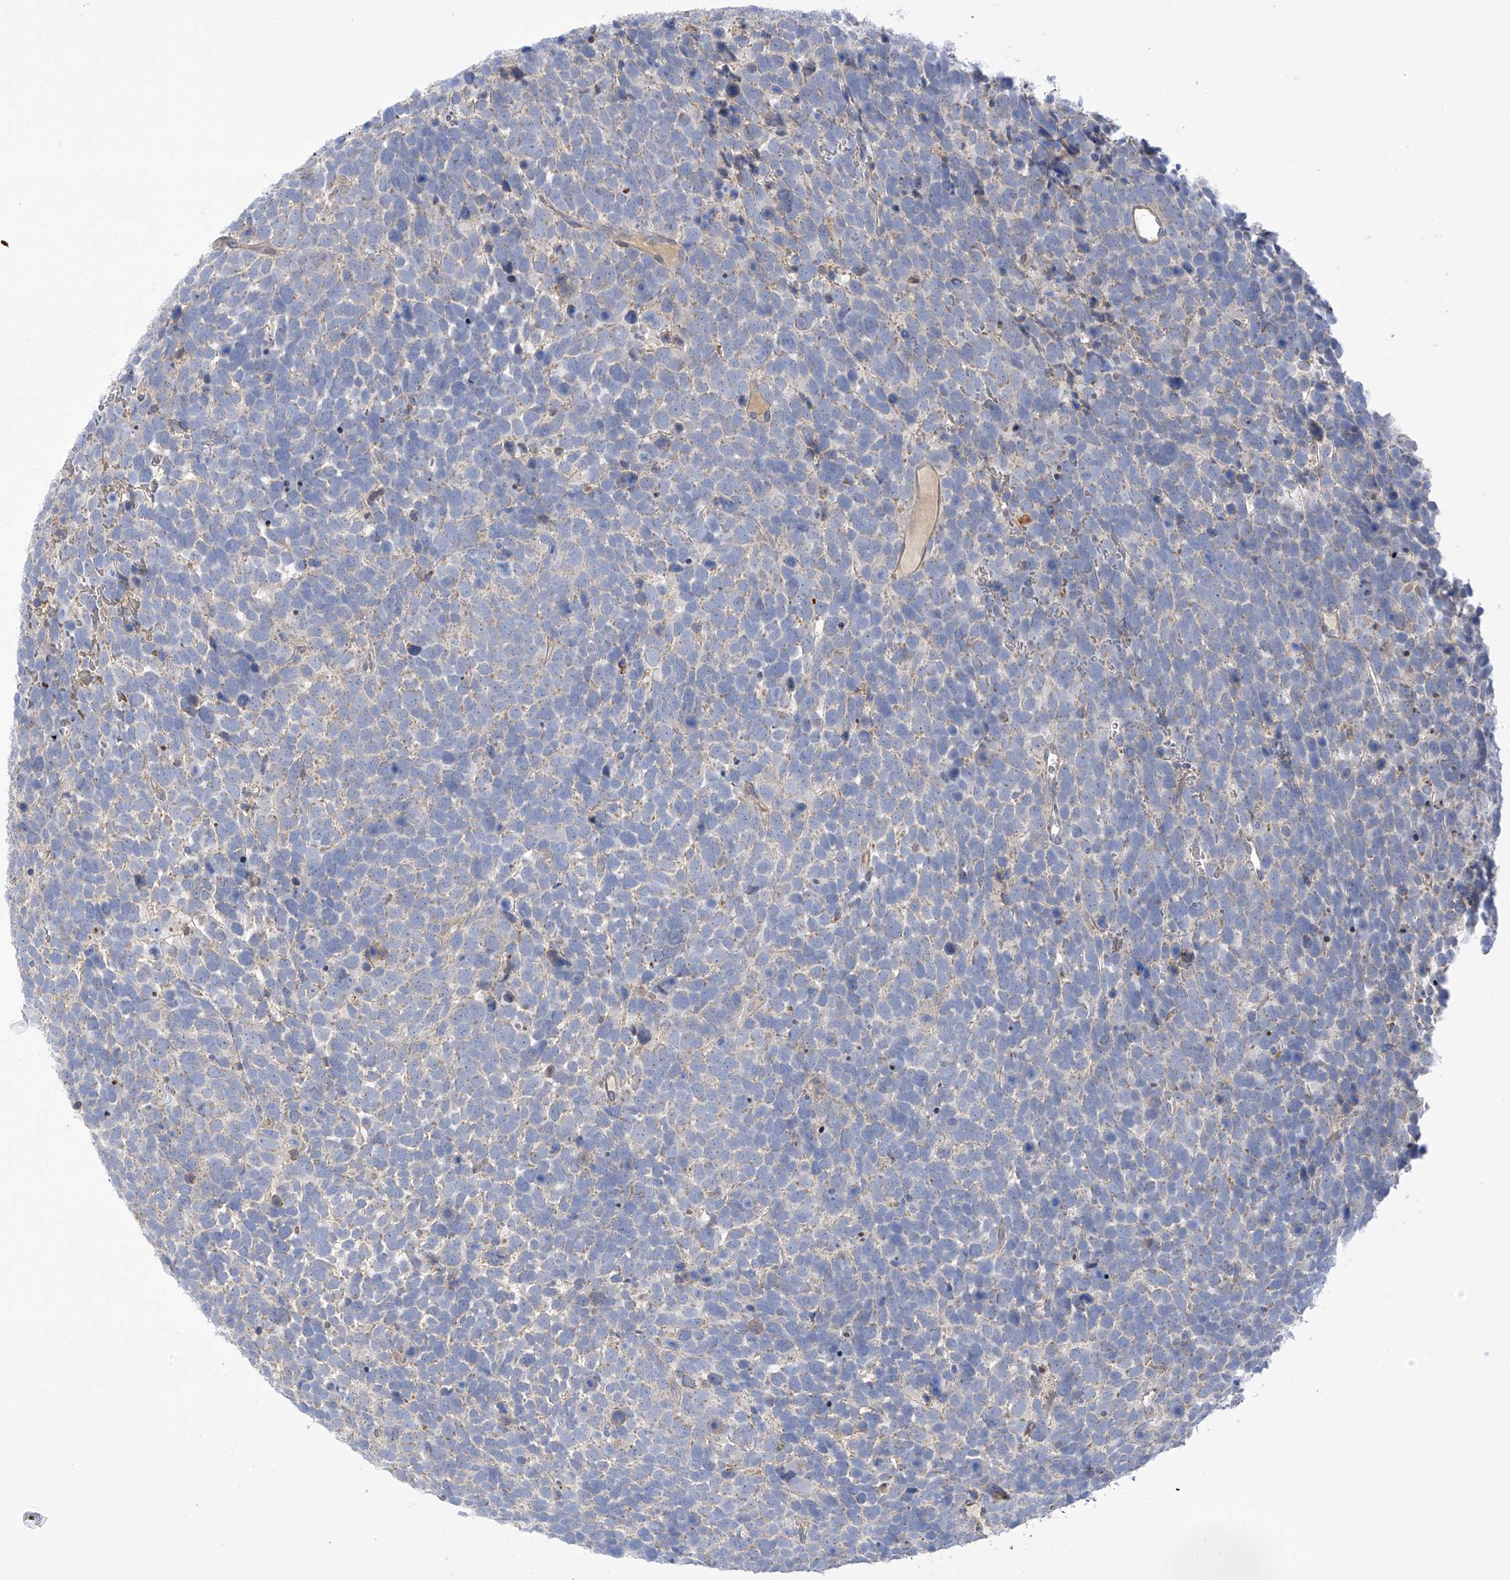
{"staining": {"intensity": "negative", "quantity": "none", "location": "none"}, "tissue": "urothelial cancer", "cell_type": "Tumor cells", "image_type": "cancer", "snomed": [{"axis": "morphology", "description": "Urothelial carcinoma, High grade"}, {"axis": "topography", "description": "Urinary bladder"}], "caption": "High-grade urothelial carcinoma was stained to show a protein in brown. There is no significant expression in tumor cells. (DAB IHC visualized using brightfield microscopy, high magnification).", "gene": "METTL18", "patient": {"sex": "female", "age": 82}}